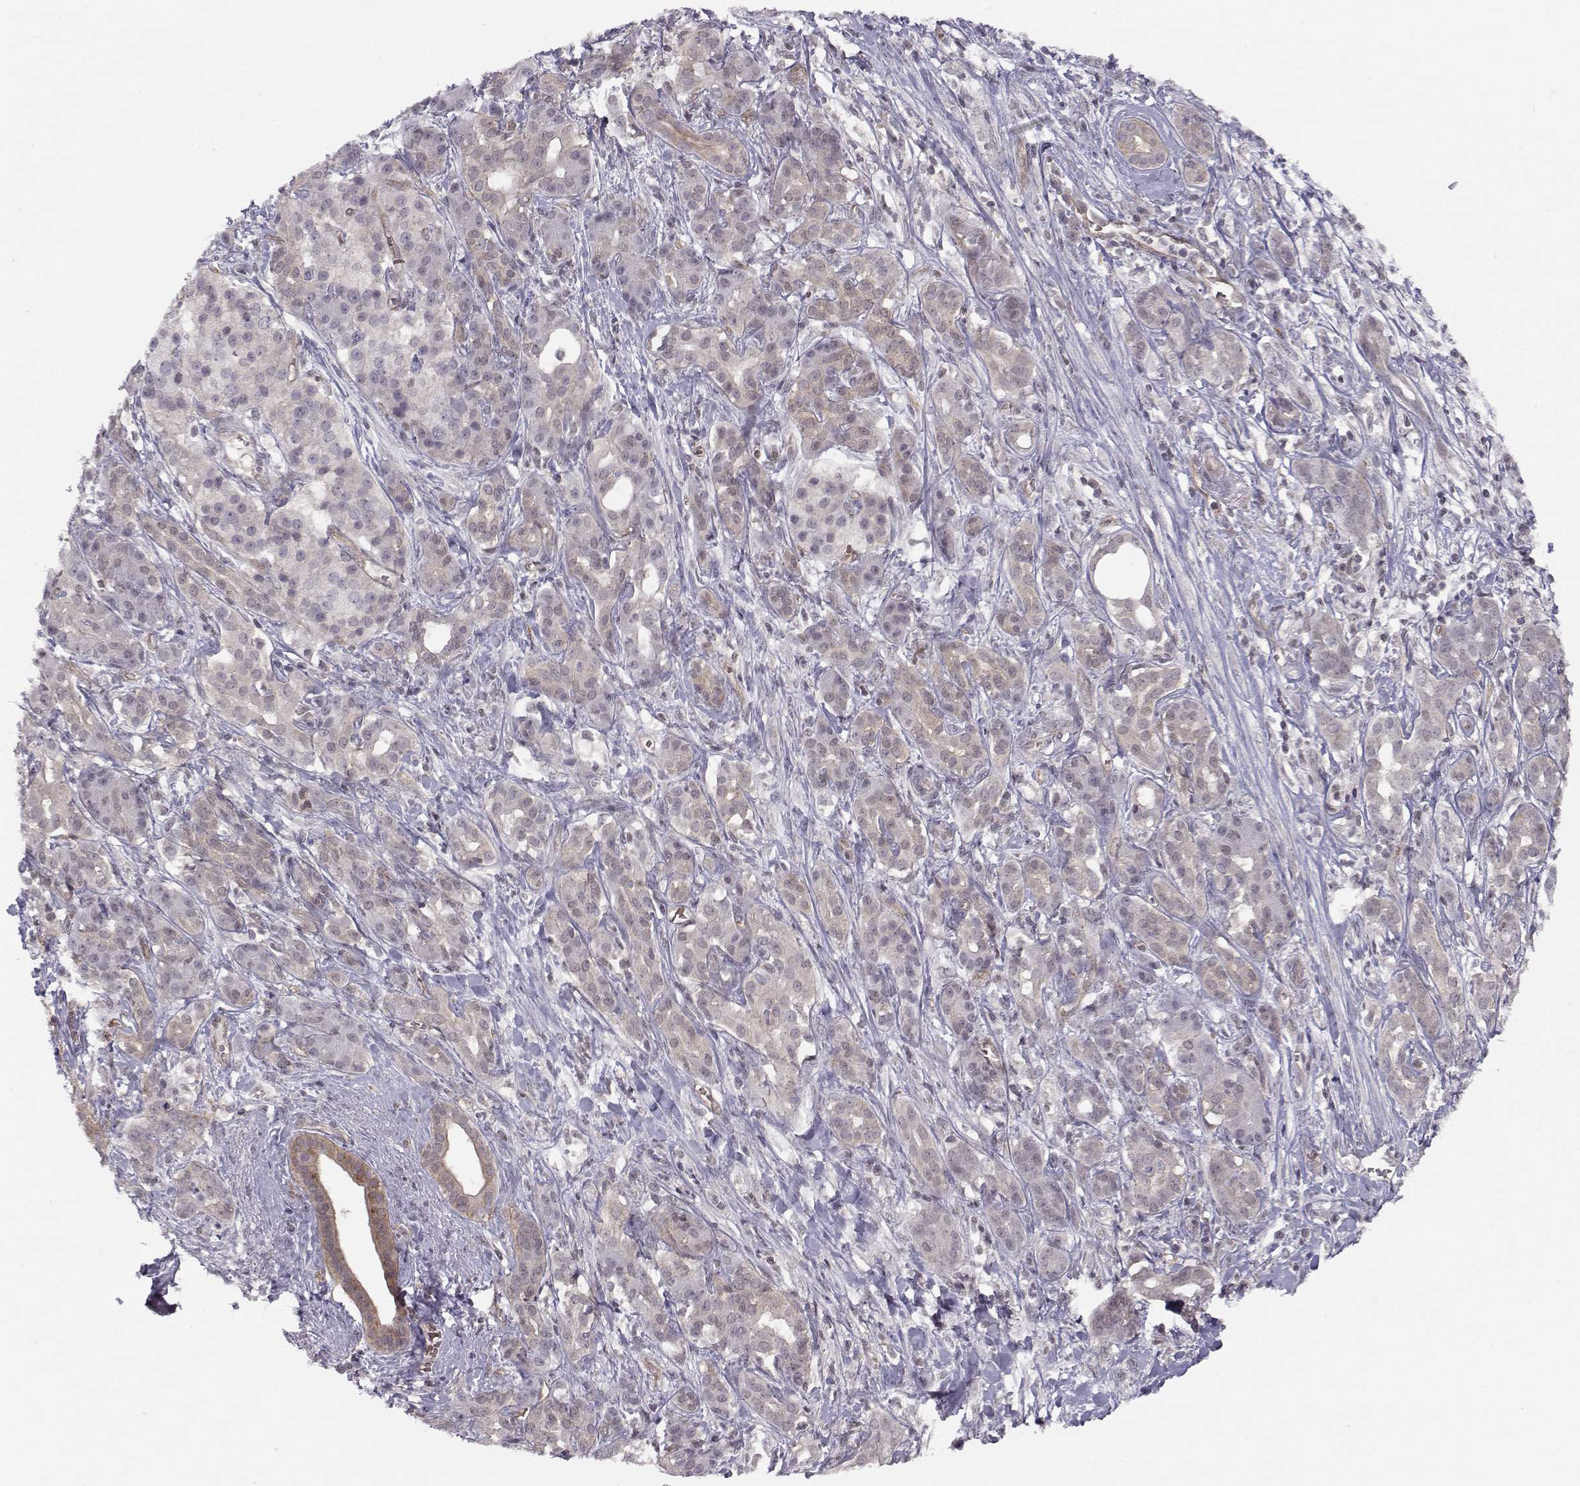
{"staining": {"intensity": "moderate", "quantity": "25%-75%", "location": "cytoplasmic/membranous"}, "tissue": "pancreatic cancer", "cell_type": "Tumor cells", "image_type": "cancer", "snomed": [{"axis": "morphology", "description": "Adenocarcinoma, NOS"}, {"axis": "topography", "description": "Pancreas"}], "caption": "Protein positivity by IHC displays moderate cytoplasmic/membranous staining in approximately 25%-75% of tumor cells in pancreatic cancer. (brown staining indicates protein expression, while blue staining denotes nuclei).", "gene": "KIF13B", "patient": {"sex": "male", "age": 61}}